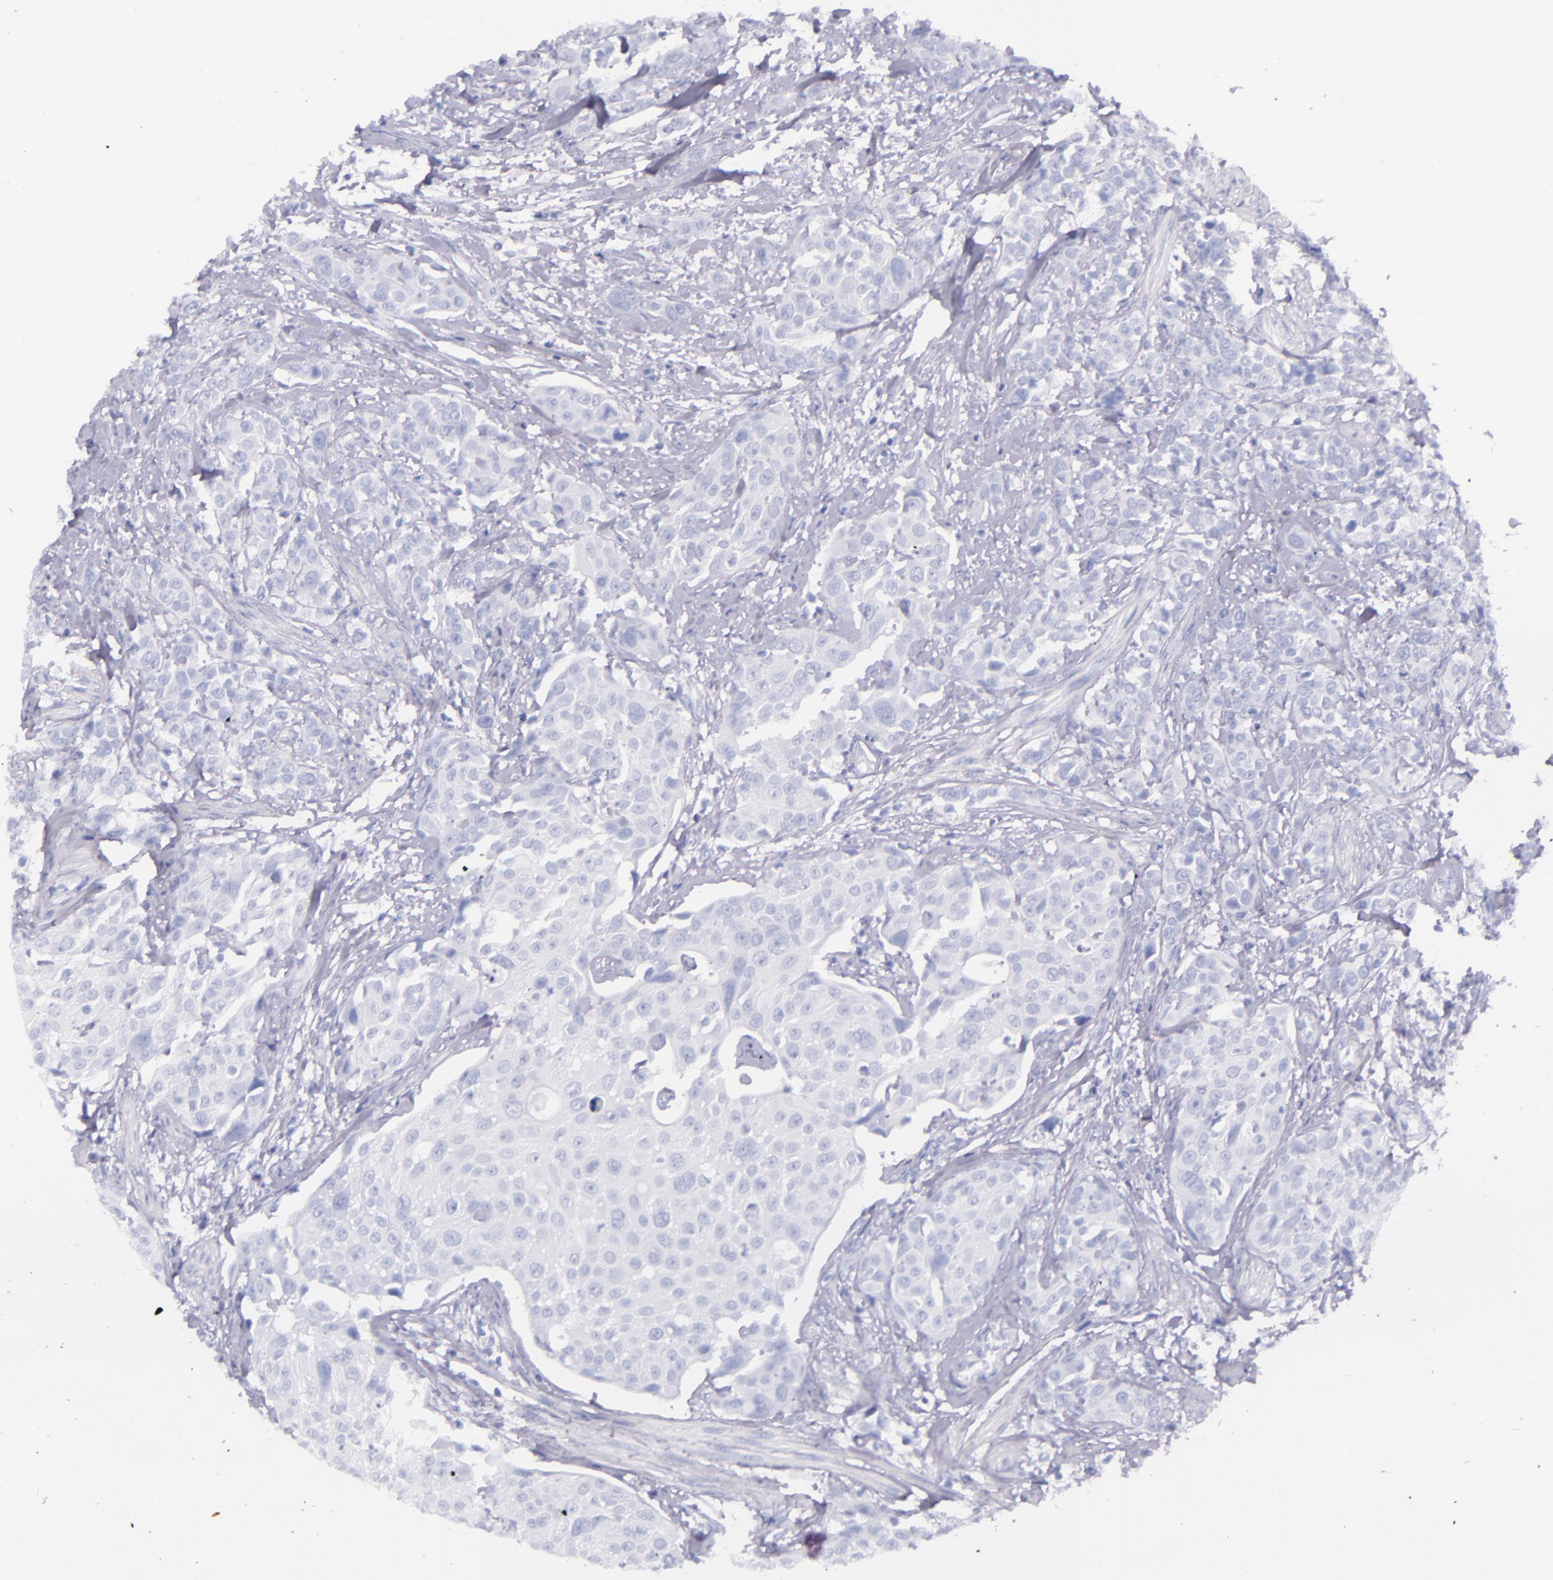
{"staining": {"intensity": "negative", "quantity": "none", "location": "none"}, "tissue": "urothelial cancer", "cell_type": "Tumor cells", "image_type": "cancer", "snomed": [{"axis": "morphology", "description": "Urothelial carcinoma, High grade"}, {"axis": "topography", "description": "Urinary bladder"}], "caption": "Tumor cells are negative for brown protein staining in high-grade urothelial carcinoma. (DAB (3,3'-diaminobenzidine) IHC visualized using brightfield microscopy, high magnification).", "gene": "SFTPB", "patient": {"sex": "male", "age": 56}}